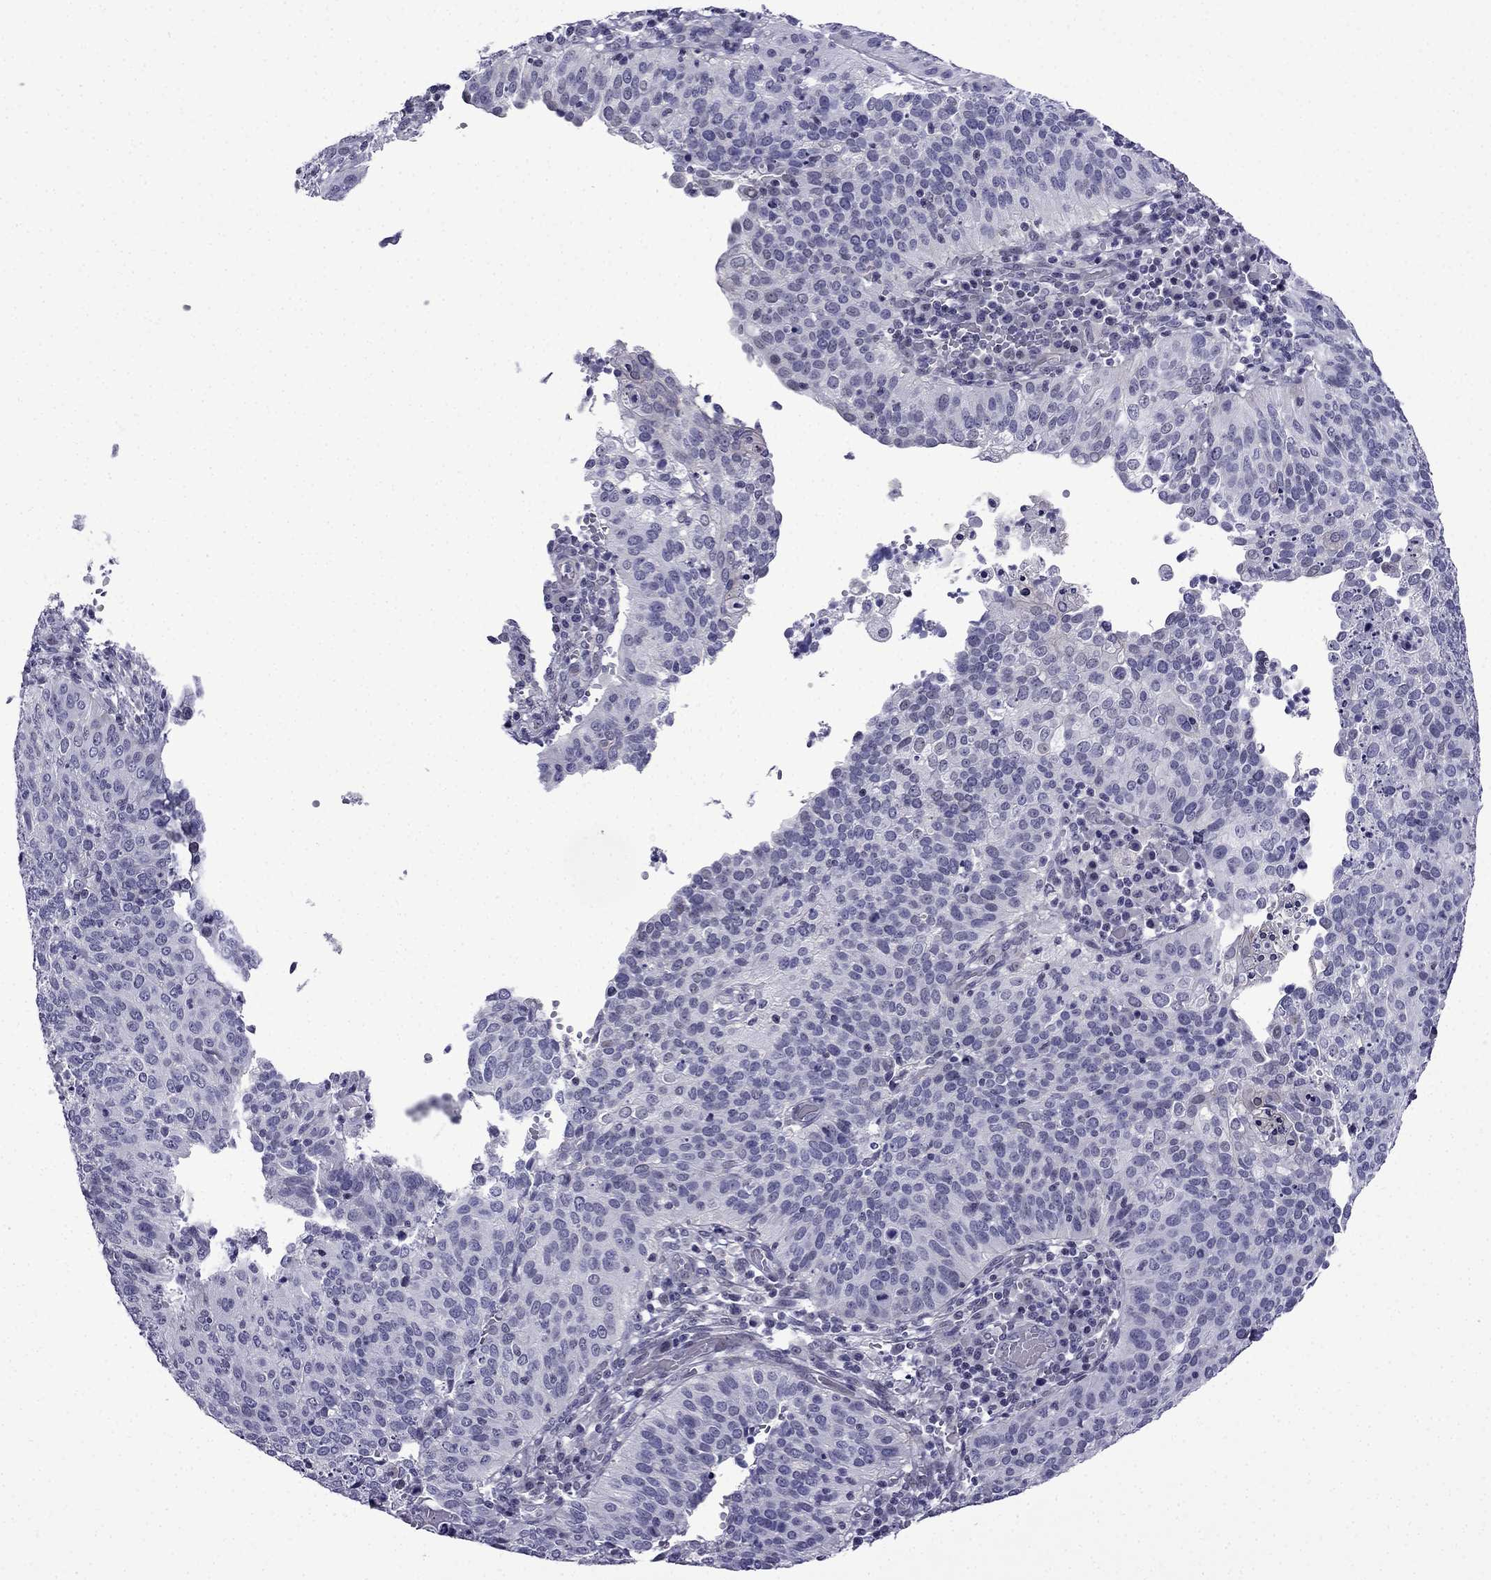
{"staining": {"intensity": "negative", "quantity": "none", "location": "none"}, "tissue": "cervical cancer", "cell_type": "Tumor cells", "image_type": "cancer", "snomed": [{"axis": "morphology", "description": "Squamous cell carcinoma, NOS"}, {"axis": "topography", "description": "Cervix"}], "caption": "This is an immunohistochemistry (IHC) photomicrograph of human cervical cancer. There is no expression in tumor cells.", "gene": "POM121L12", "patient": {"sex": "female", "age": 39}}